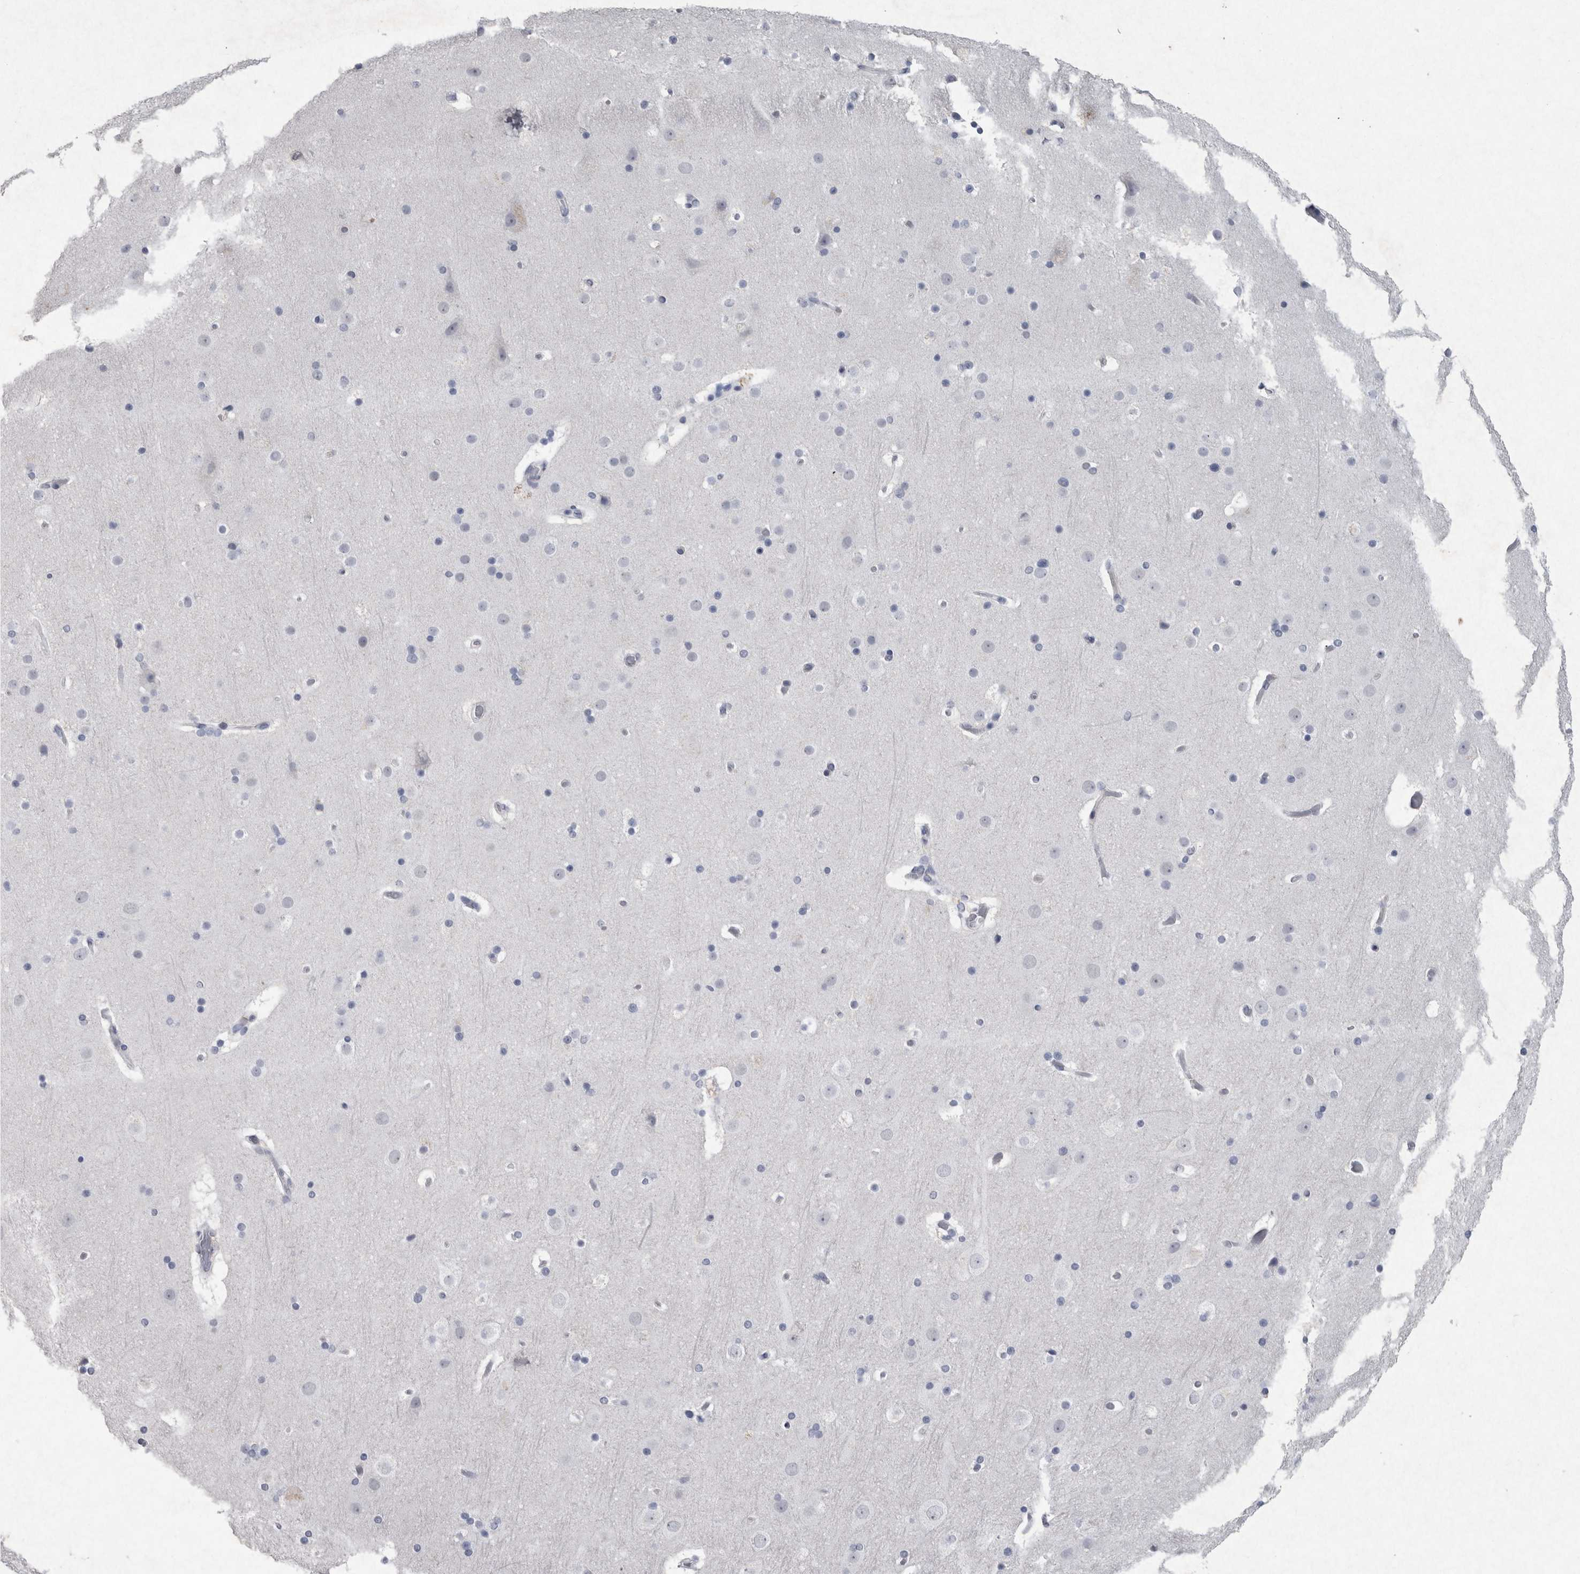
{"staining": {"intensity": "negative", "quantity": "none", "location": "none"}, "tissue": "cerebral cortex", "cell_type": "Endothelial cells", "image_type": "normal", "snomed": [{"axis": "morphology", "description": "Normal tissue, NOS"}, {"axis": "topography", "description": "Cerebral cortex"}], "caption": "Immunohistochemical staining of unremarkable cerebral cortex shows no significant positivity in endothelial cells. Nuclei are stained in blue.", "gene": "PDX1", "patient": {"sex": "male", "age": 57}}